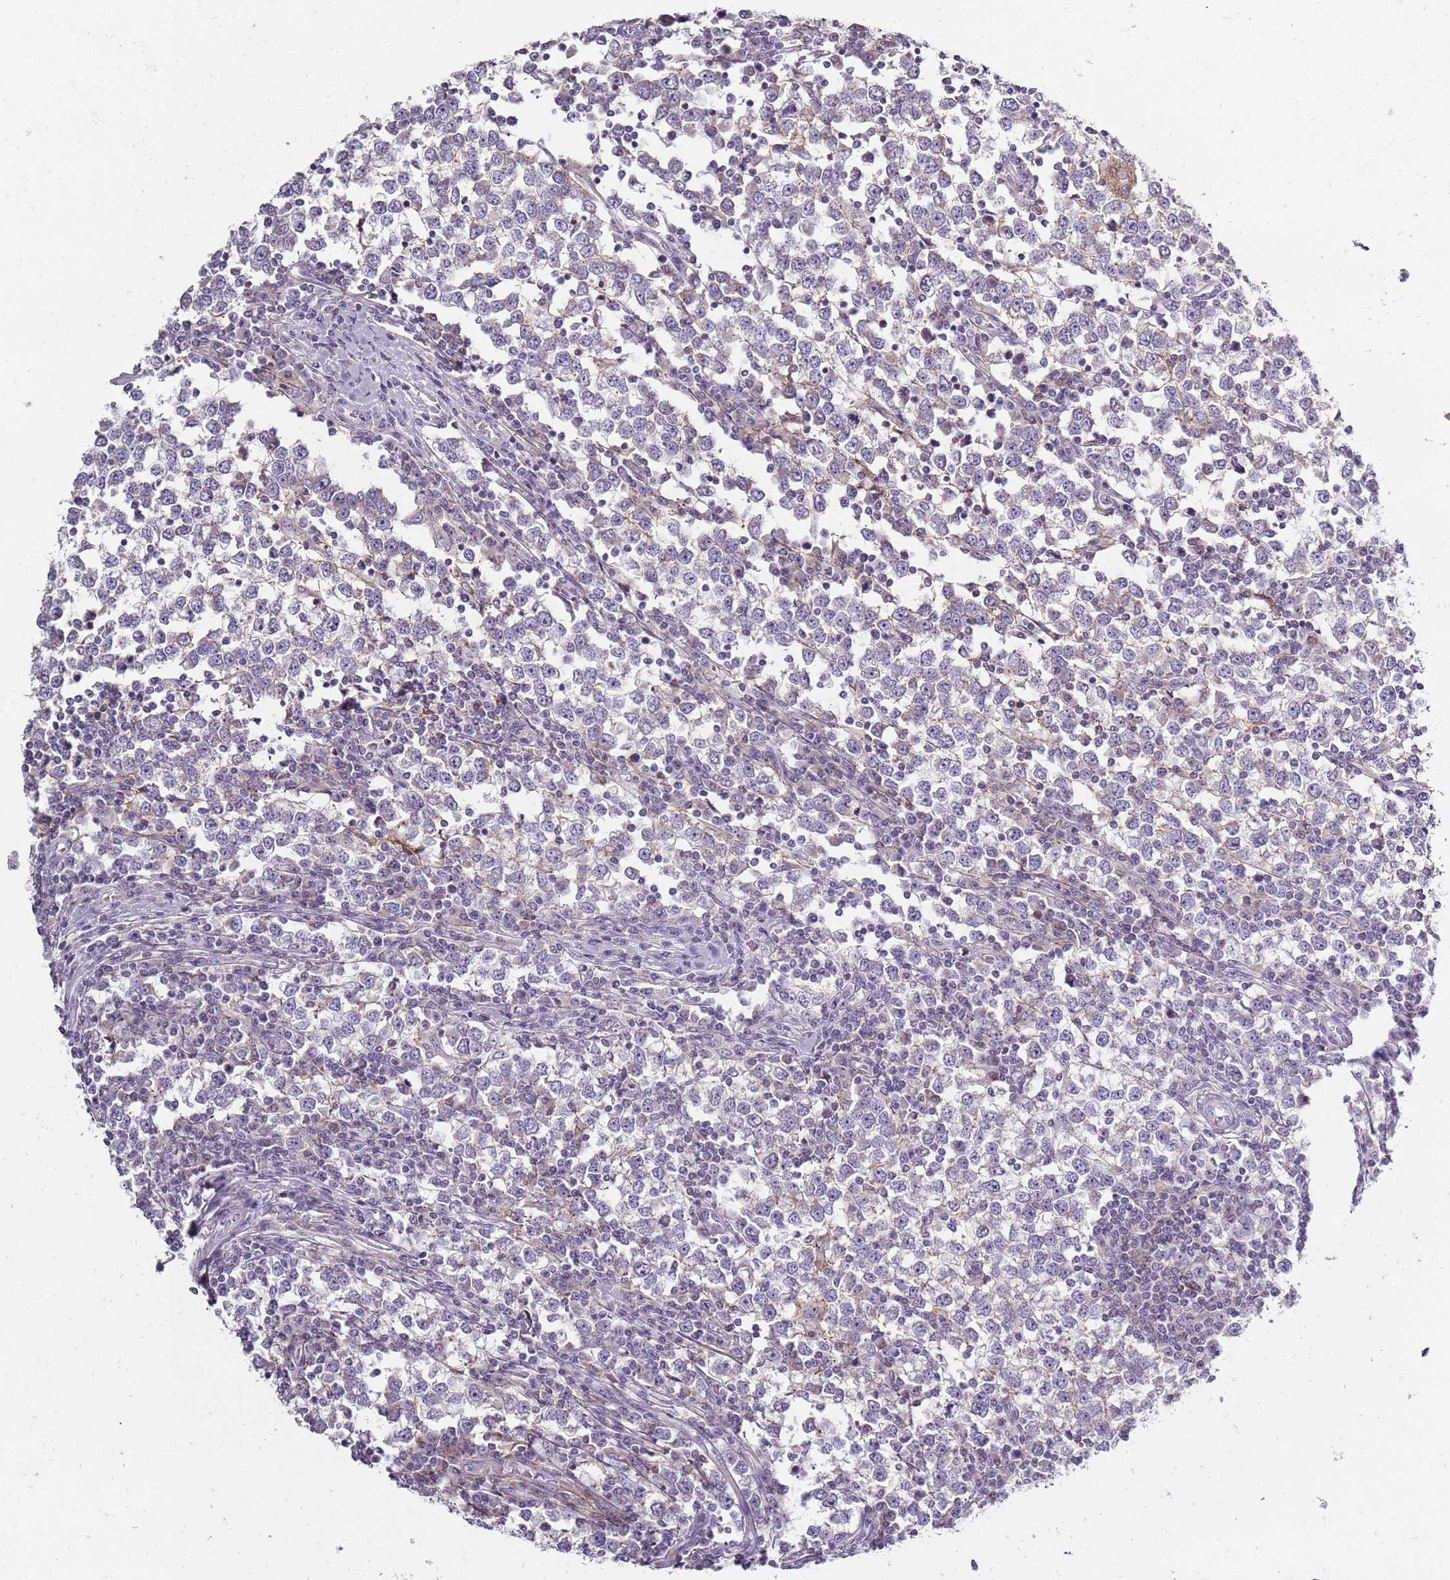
{"staining": {"intensity": "negative", "quantity": "none", "location": "none"}, "tissue": "testis cancer", "cell_type": "Tumor cells", "image_type": "cancer", "snomed": [{"axis": "morphology", "description": "Seminoma, NOS"}, {"axis": "topography", "description": "Testis"}], "caption": "The immunohistochemistry (IHC) photomicrograph has no significant expression in tumor cells of testis seminoma tissue.", "gene": "SYNGR3", "patient": {"sex": "male", "age": 65}}